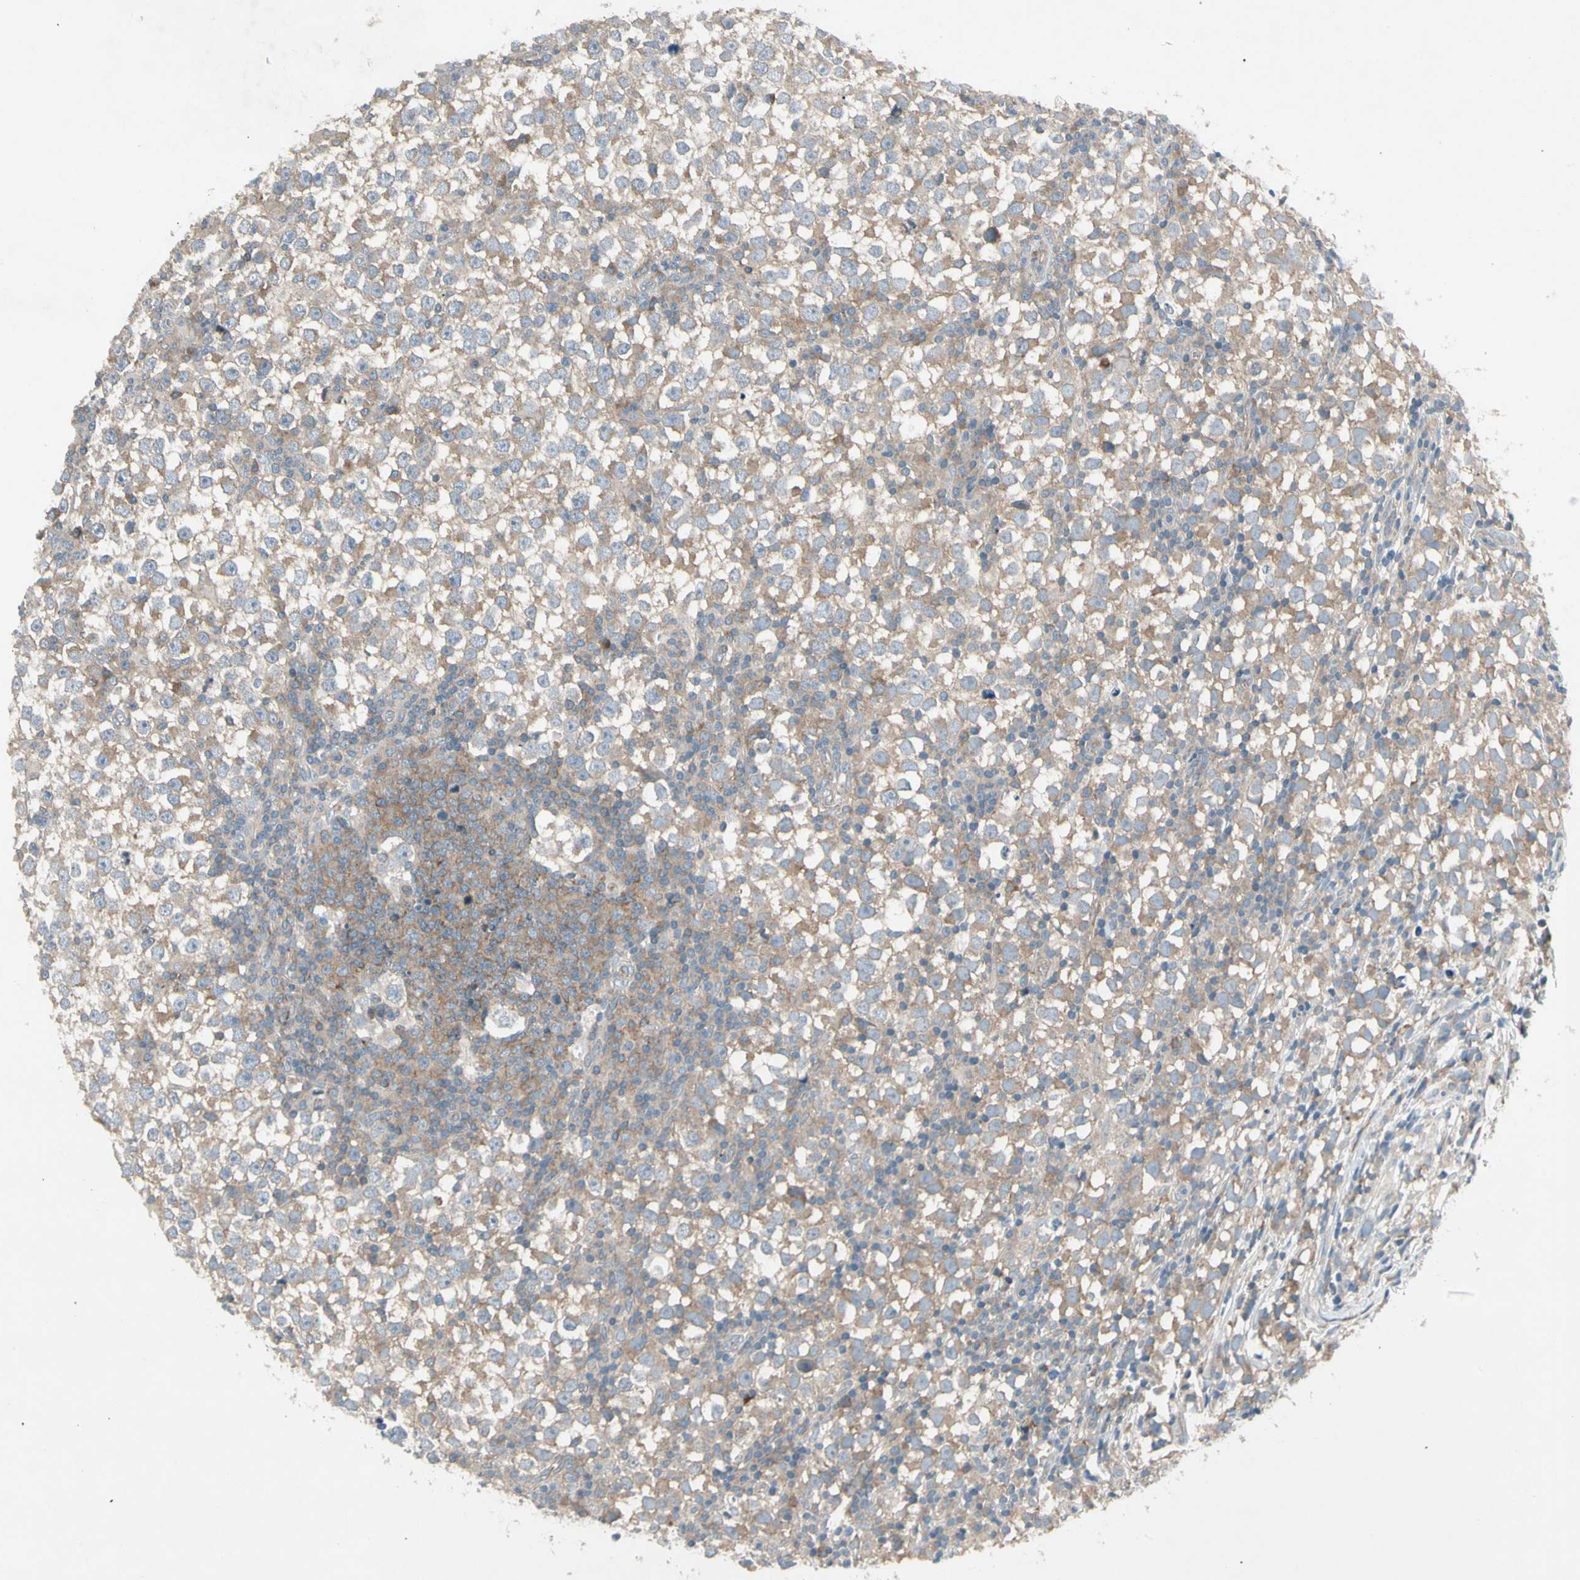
{"staining": {"intensity": "weak", "quantity": ">75%", "location": "cytoplasmic/membranous"}, "tissue": "testis cancer", "cell_type": "Tumor cells", "image_type": "cancer", "snomed": [{"axis": "morphology", "description": "Seminoma, NOS"}, {"axis": "topography", "description": "Testis"}], "caption": "This image exhibits testis cancer stained with immunohistochemistry to label a protein in brown. The cytoplasmic/membranous of tumor cells show weak positivity for the protein. Nuclei are counter-stained blue.", "gene": "PANK2", "patient": {"sex": "male", "age": 65}}